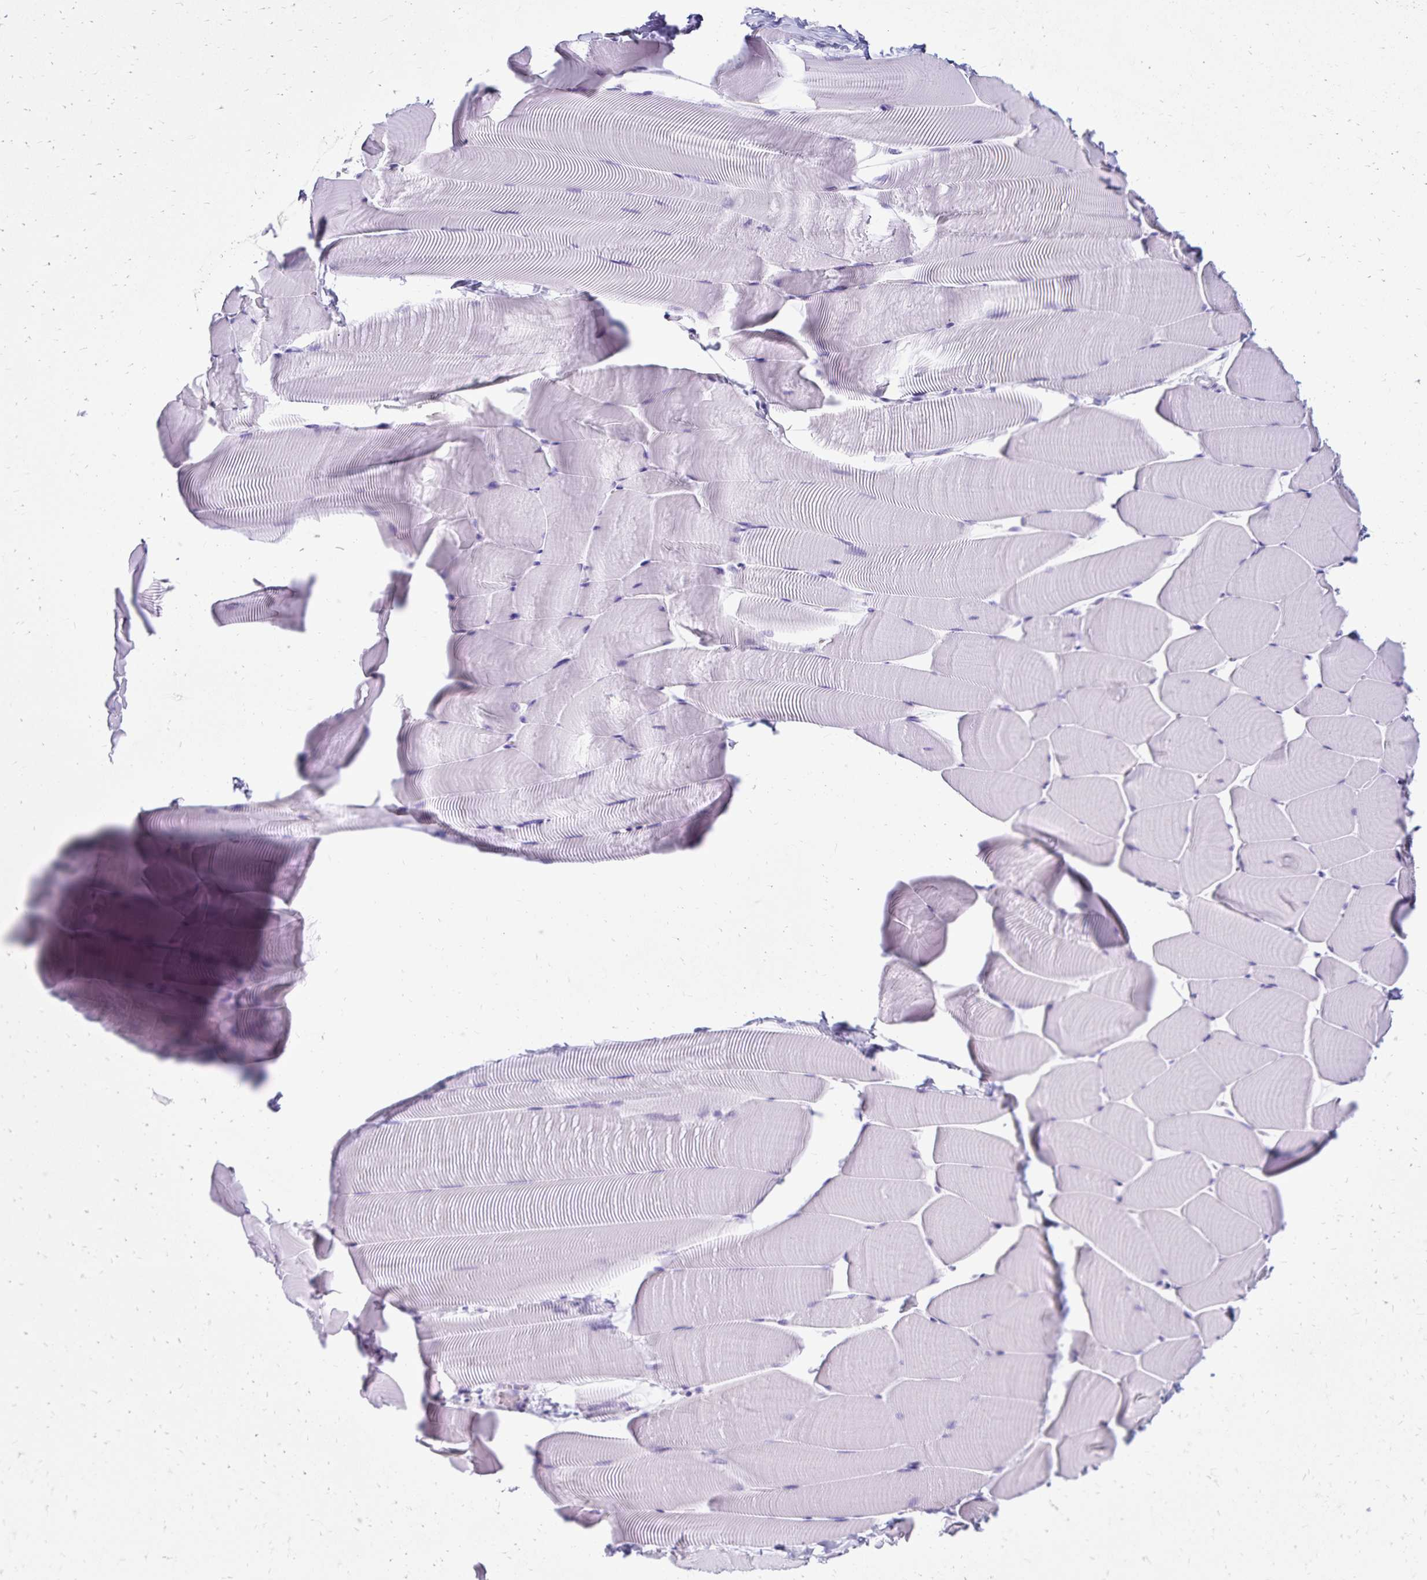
{"staining": {"intensity": "negative", "quantity": "none", "location": "none"}, "tissue": "skeletal muscle", "cell_type": "Myocytes", "image_type": "normal", "snomed": [{"axis": "morphology", "description": "Normal tissue, NOS"}, {"axis": "topography", "description": "Skeletal muscle"}], "caption": "High magnification brightfield microscopy of unremarkable skeletal muscle stained with DAB (brown) and counterstained with hematoxylin (blue): myocytes show no significant positivity.", "gene": "CD27", "patient": {"sex": "male", "age": 25}}